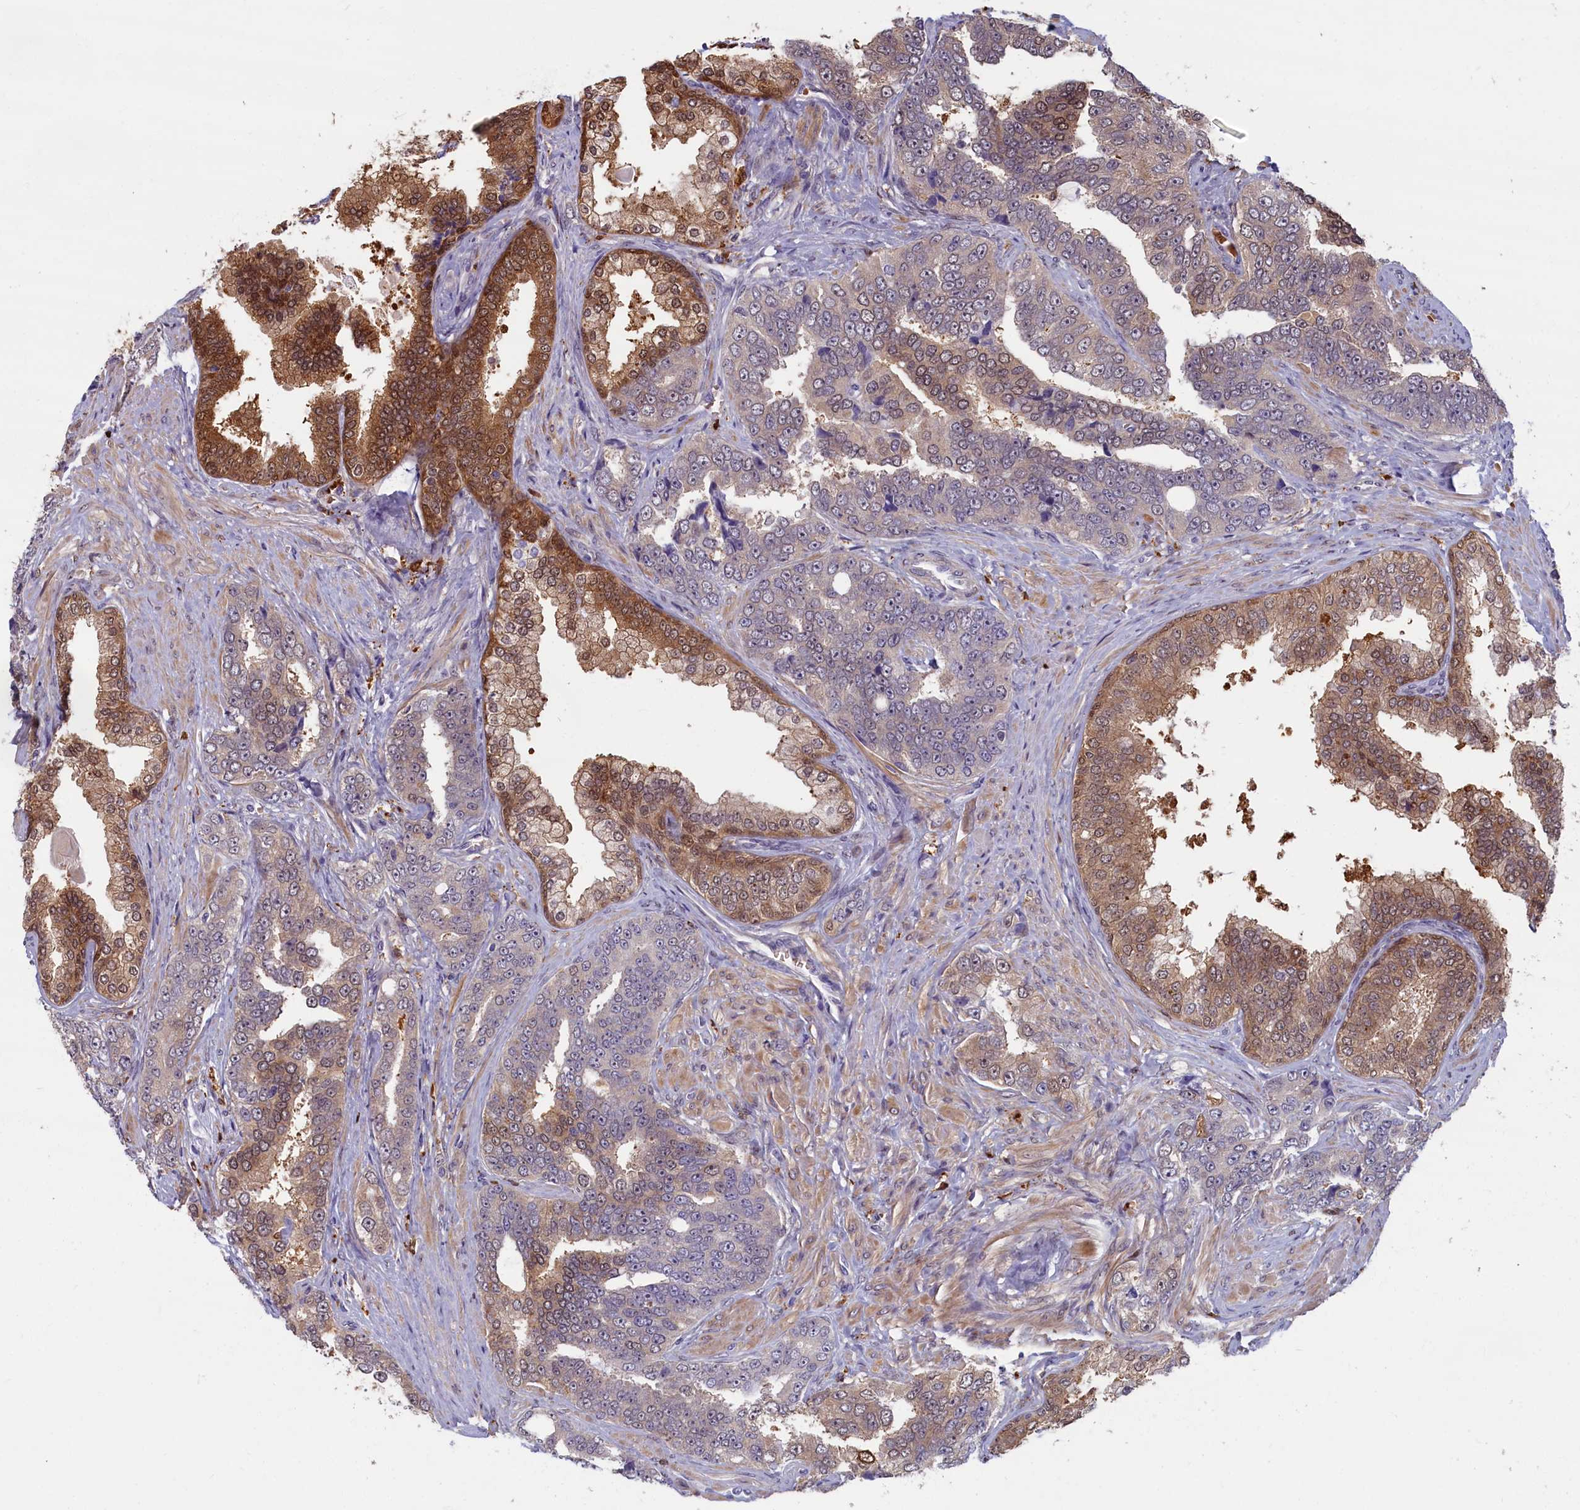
{"staining": {"intensity": "moderate", "quantity": "25%-75%", "location": "cytoplasmic/membranous"}, "tissue": "prostate cancer", "cell_type": "Tumor cells", "image_type": "cancer", "snomed": [{"axis": "morphology", "description": "Adenocarcinoma, High grade"}, {"axis": "topography", "description": "Prostate"}], "caption": "This histopathology image reveals IHC staining of human prostate cancer (adenocarcinoma (high-grade)), with medium moderate cytoplasmic/membranous staining in approximately 25%-75% of tumor cells.", "gene": "BLVRB", "patient": {"sex": "male", "age": 67}}